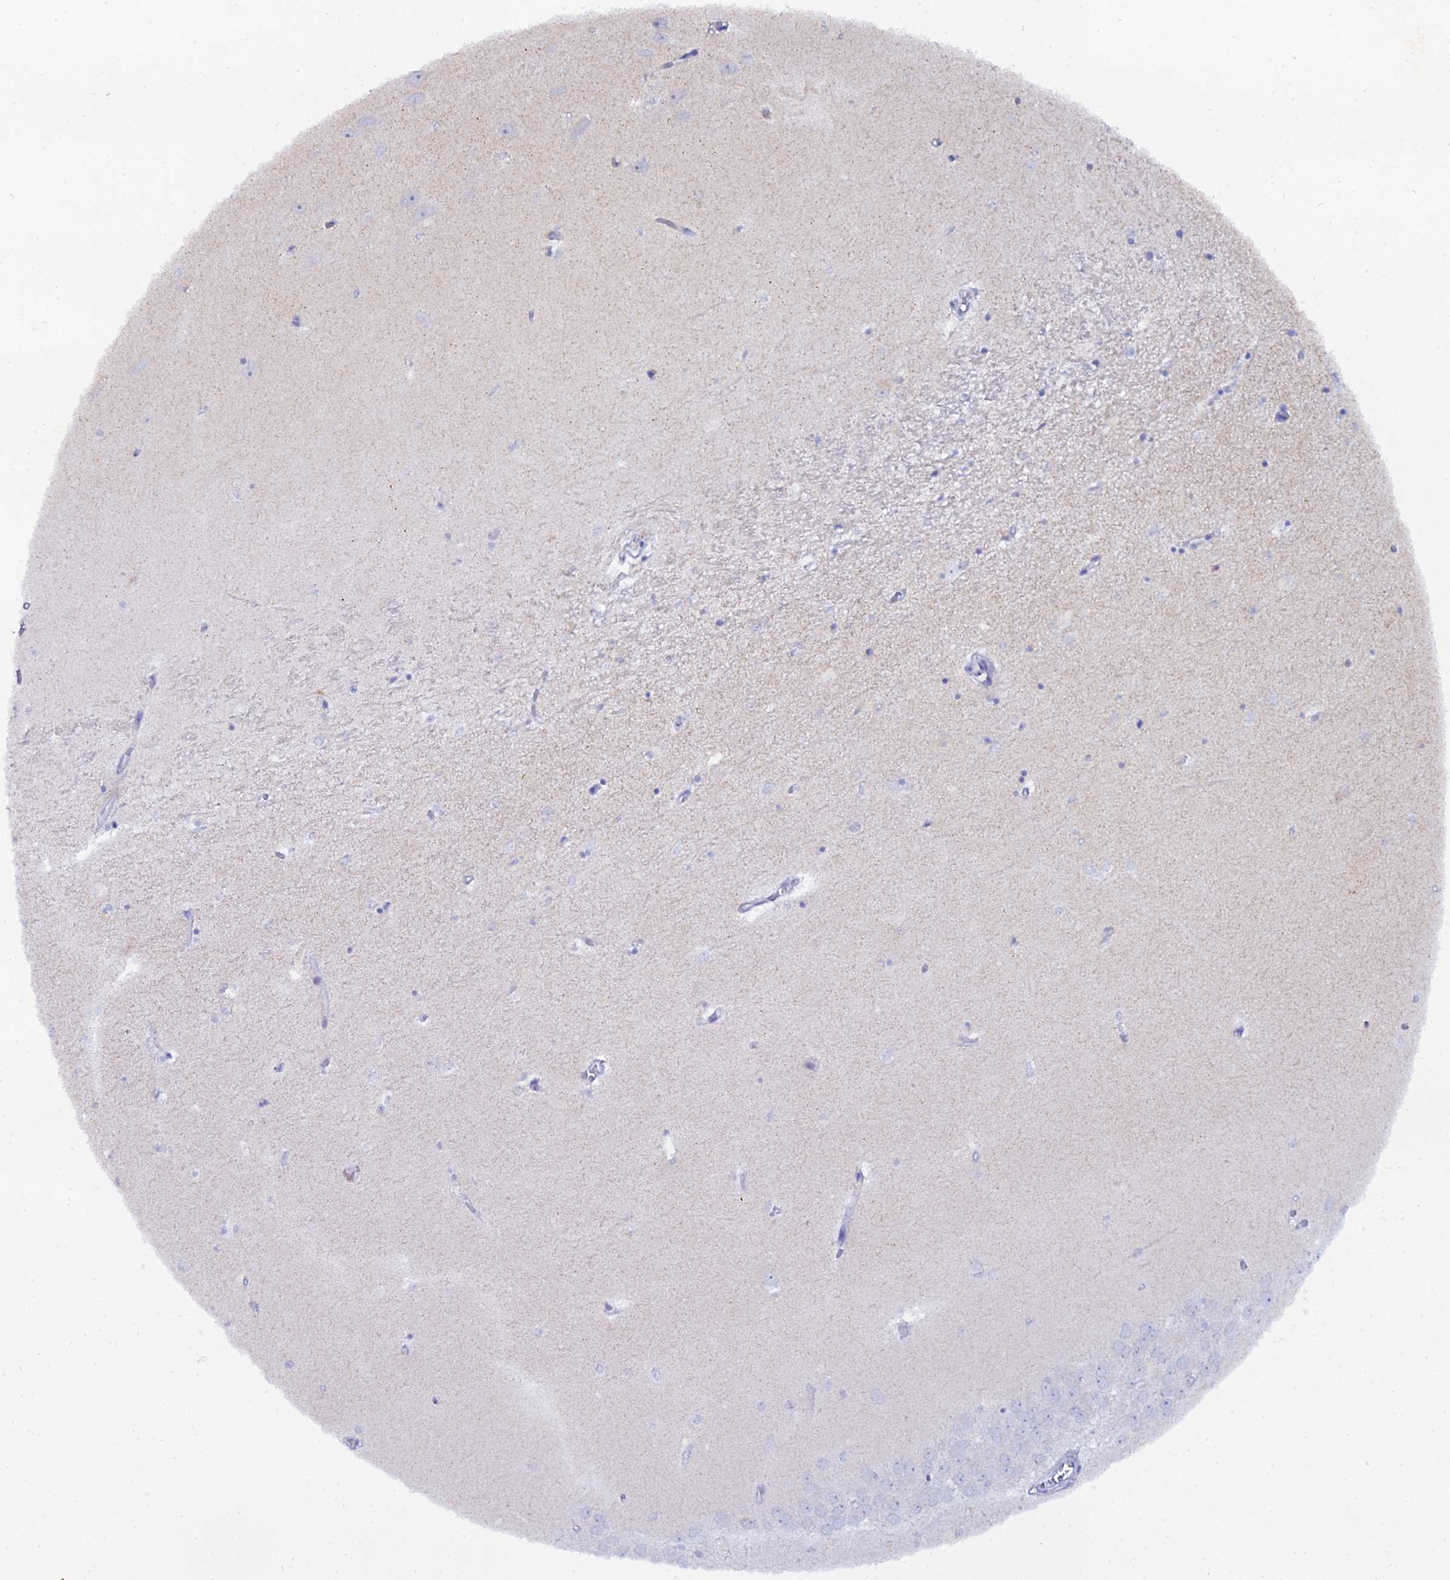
{"staining": {"intensity": "negative", "quantity": "none", "location": "none"}, "tissue": "hippocampus", "cell_type": "Glial cells", "image_type": "normal", "snomed": [{"axis": "morphology", "description": "Normal tissue, NOS"}, {"axis": "topography", "description": "Hippocampus"}], "caption": "DAB (3,3'-diaminobenzidine) immunohistochemical staining of unremarkable hippocampus demonstrates no significant staining in glial cells.", "gene": "DHX34", "patient": {"sex": "female", "age": 64}}